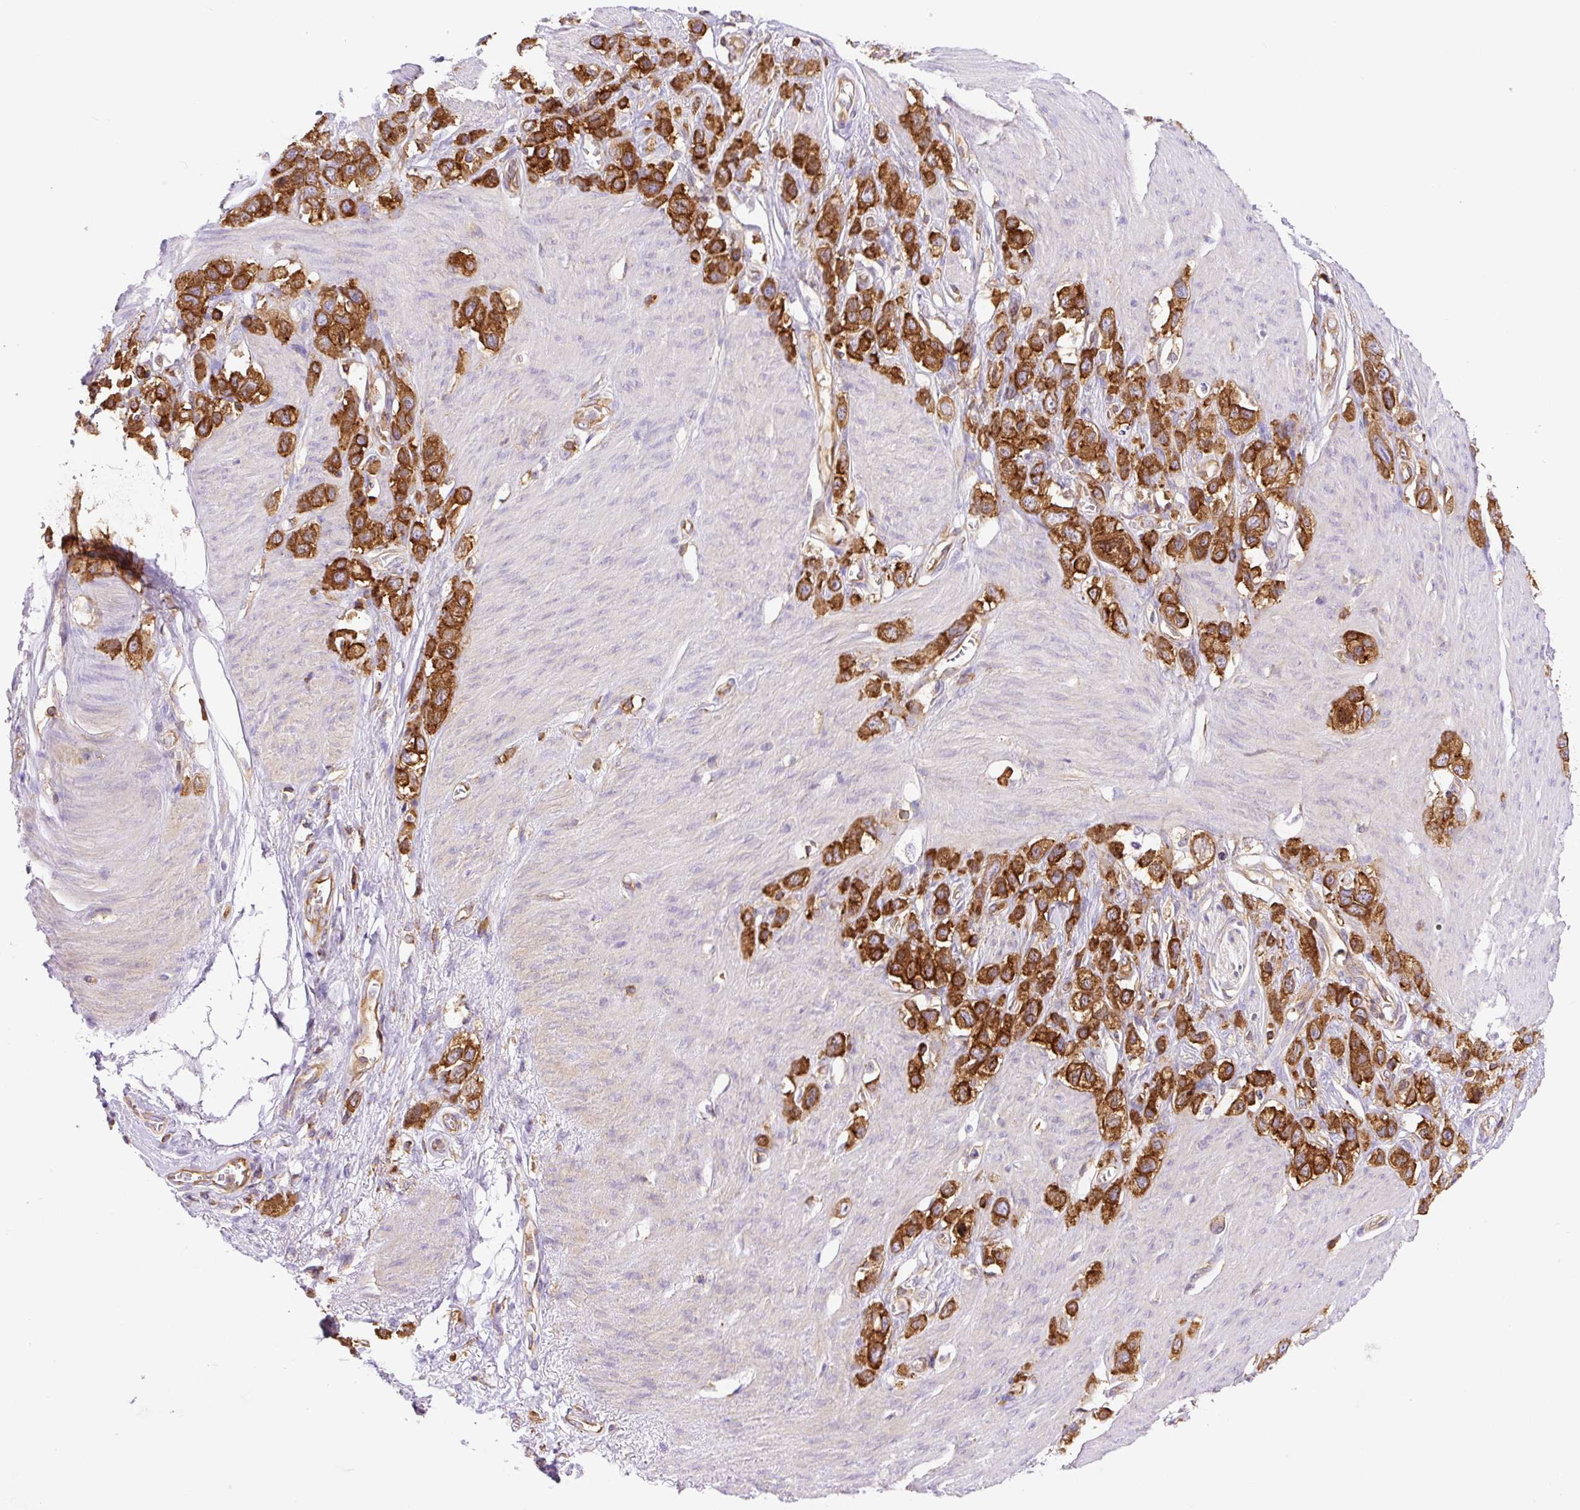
{"staining": {"intensity": "strong", "quantity": ">75%", "location": "cytoplasmic/membranous"}, "tissue": "stomach cancer", "cell_type": "Tumor cells", "image_type": "cancer", "snomed": [{"axis": "morphology", "description": "Adenocarcinoma, NOS"}, {"axis": "topography", "description": "Stomach"}], "caption": "This micrograph displays IHC staining of human stomach cancer, with high strong cytoplasmic/membranous staining in about >75% of tumor cells.", "gene": "DNM2", "patient": {"sex": "female", "age": 65}}